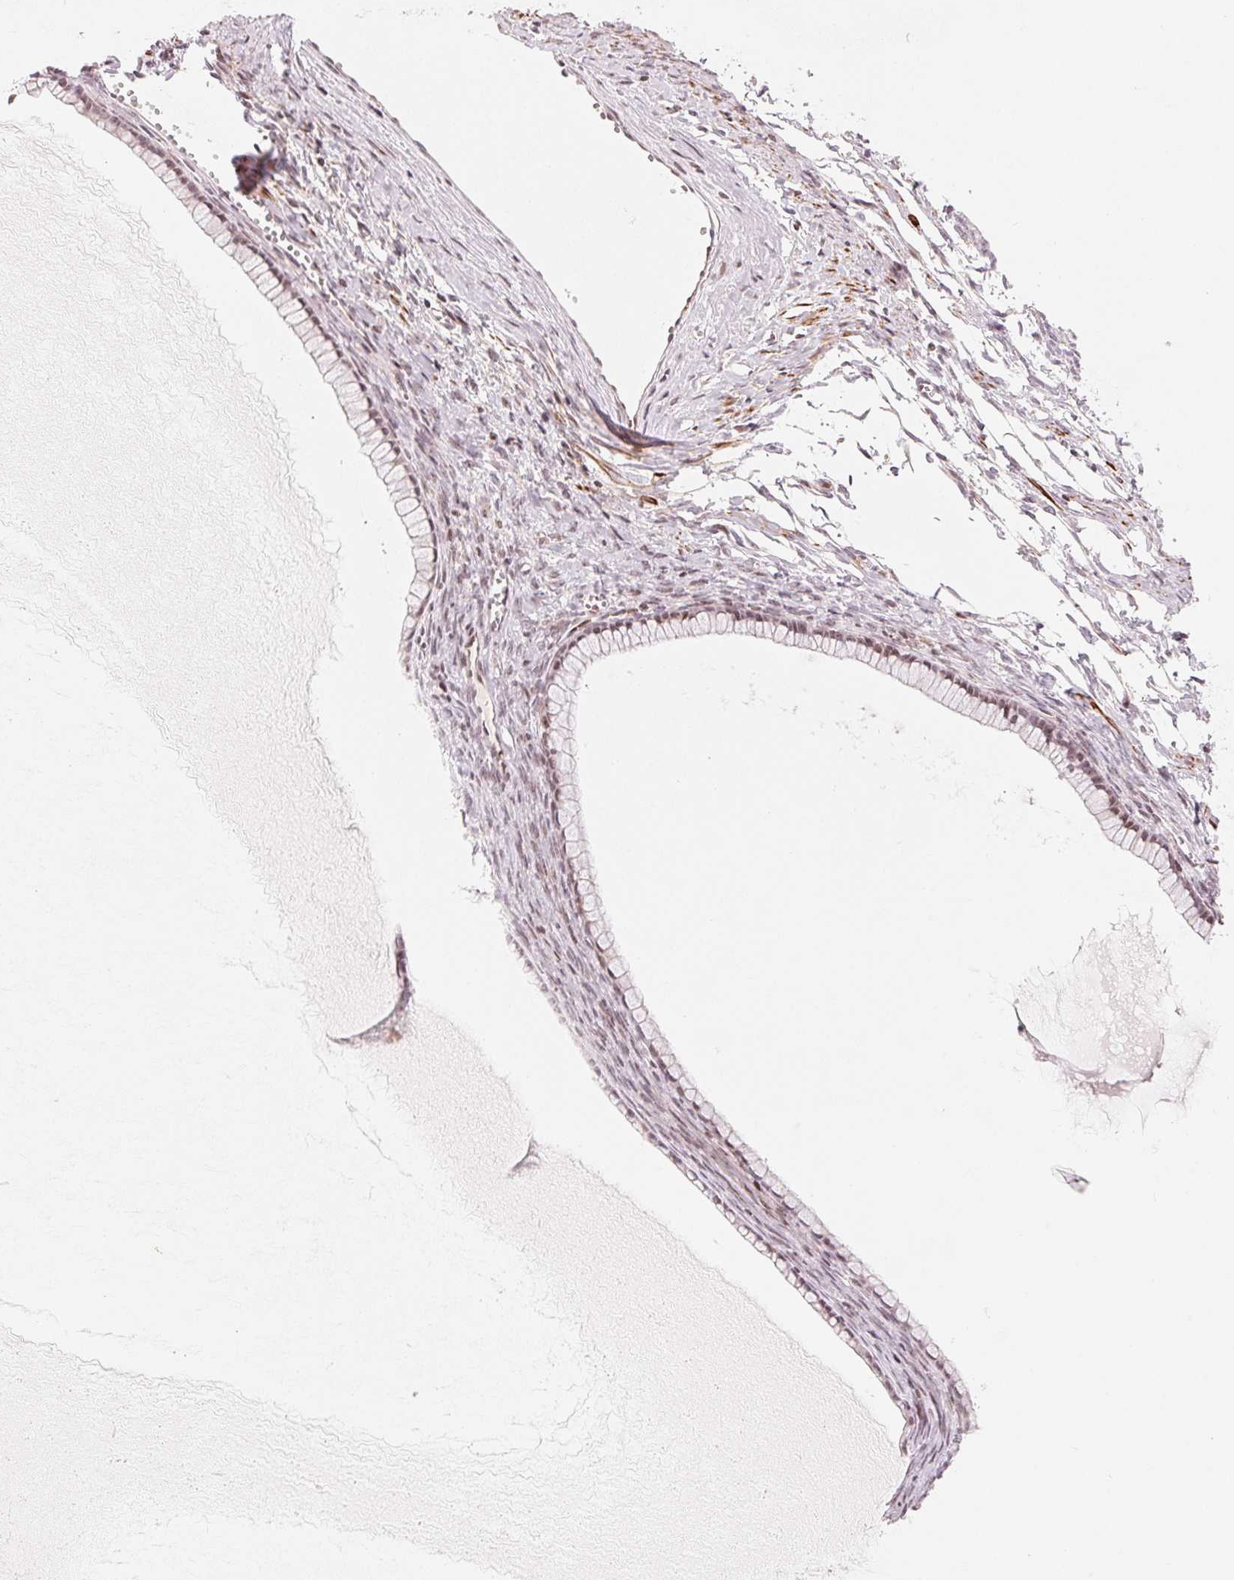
{"staining": {"intensity": "weak", "quantity": ">75%", "location": "nuclear"}, "tissue": "ovarian cancer", "cell_type": "Tumor cells", "image_type": "cancer", "snomed": [{"axis": "morphology", "description": "Cystadenocarcinoma, mucinous, NOS"}, {"axis": "topography", "description": "Ovary"}], "caption": "The micrograph demonstrates staining of mucinous cystadenocarcinoma (ovarian), revealing weak nuclear protein expression (brown color) within tumor cells.", "gene": "SLC17A4", "patient": {"sex": "female", "age": 41}}